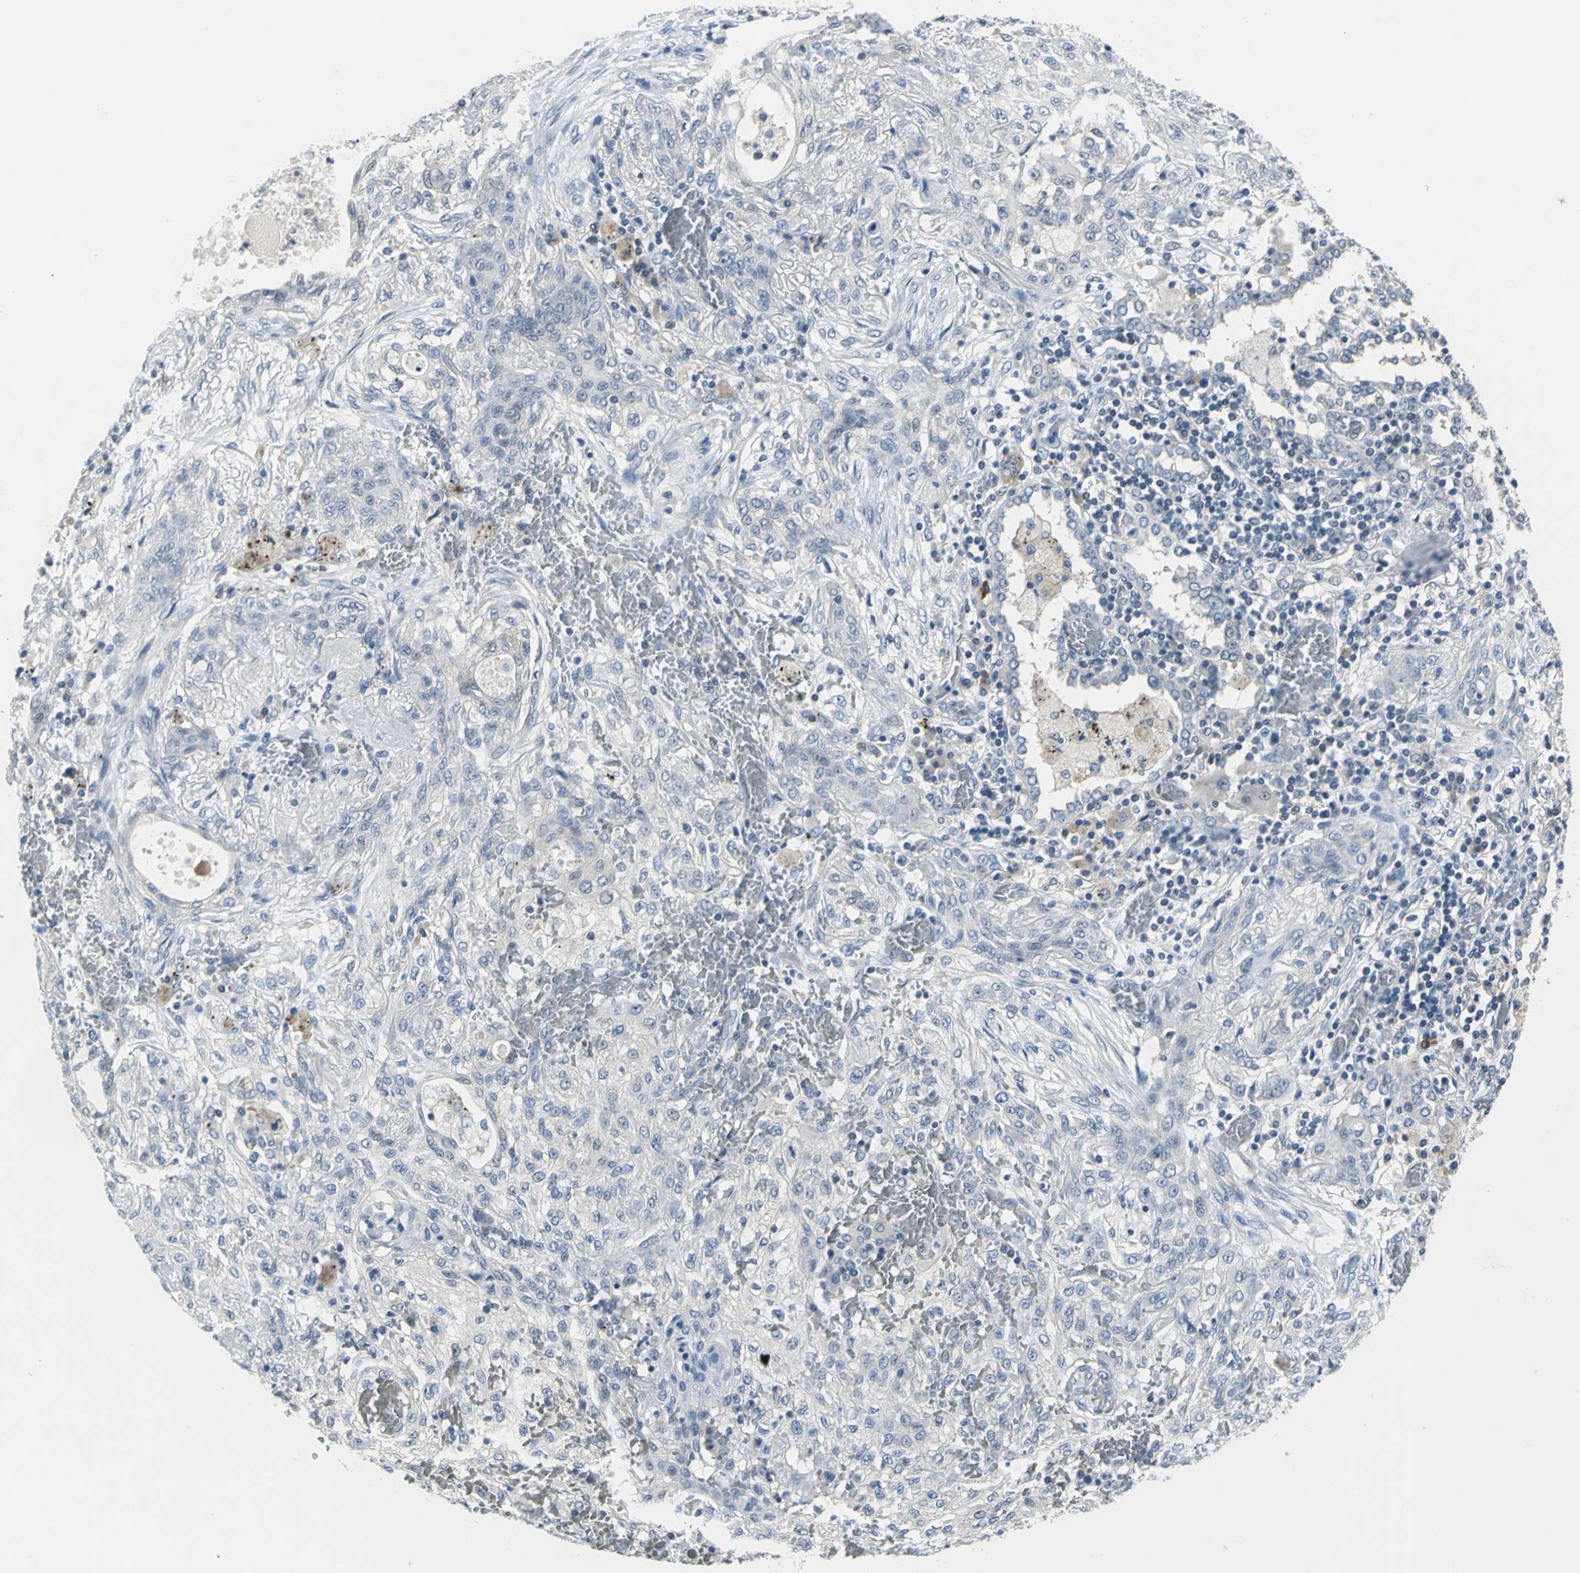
{"staining": {"intensity": "negative", "quantity": "none", "location": "none"}, "tissue": "lung cancer", "cell_type": "Tumor cells", "image_type": "cancer", "snomed": [{"axis": "morphology", "description": "Squamous cell carcinoma, NOS"}, {"axis": "topography", "description": "Lung"}], "caption": "Lung cancer stained for a protein using immunohistochemistry (IHC) displays no positivity tumor cells.", "gene": "ZNF415", "patient": {"sex": "female", "age": 47}}